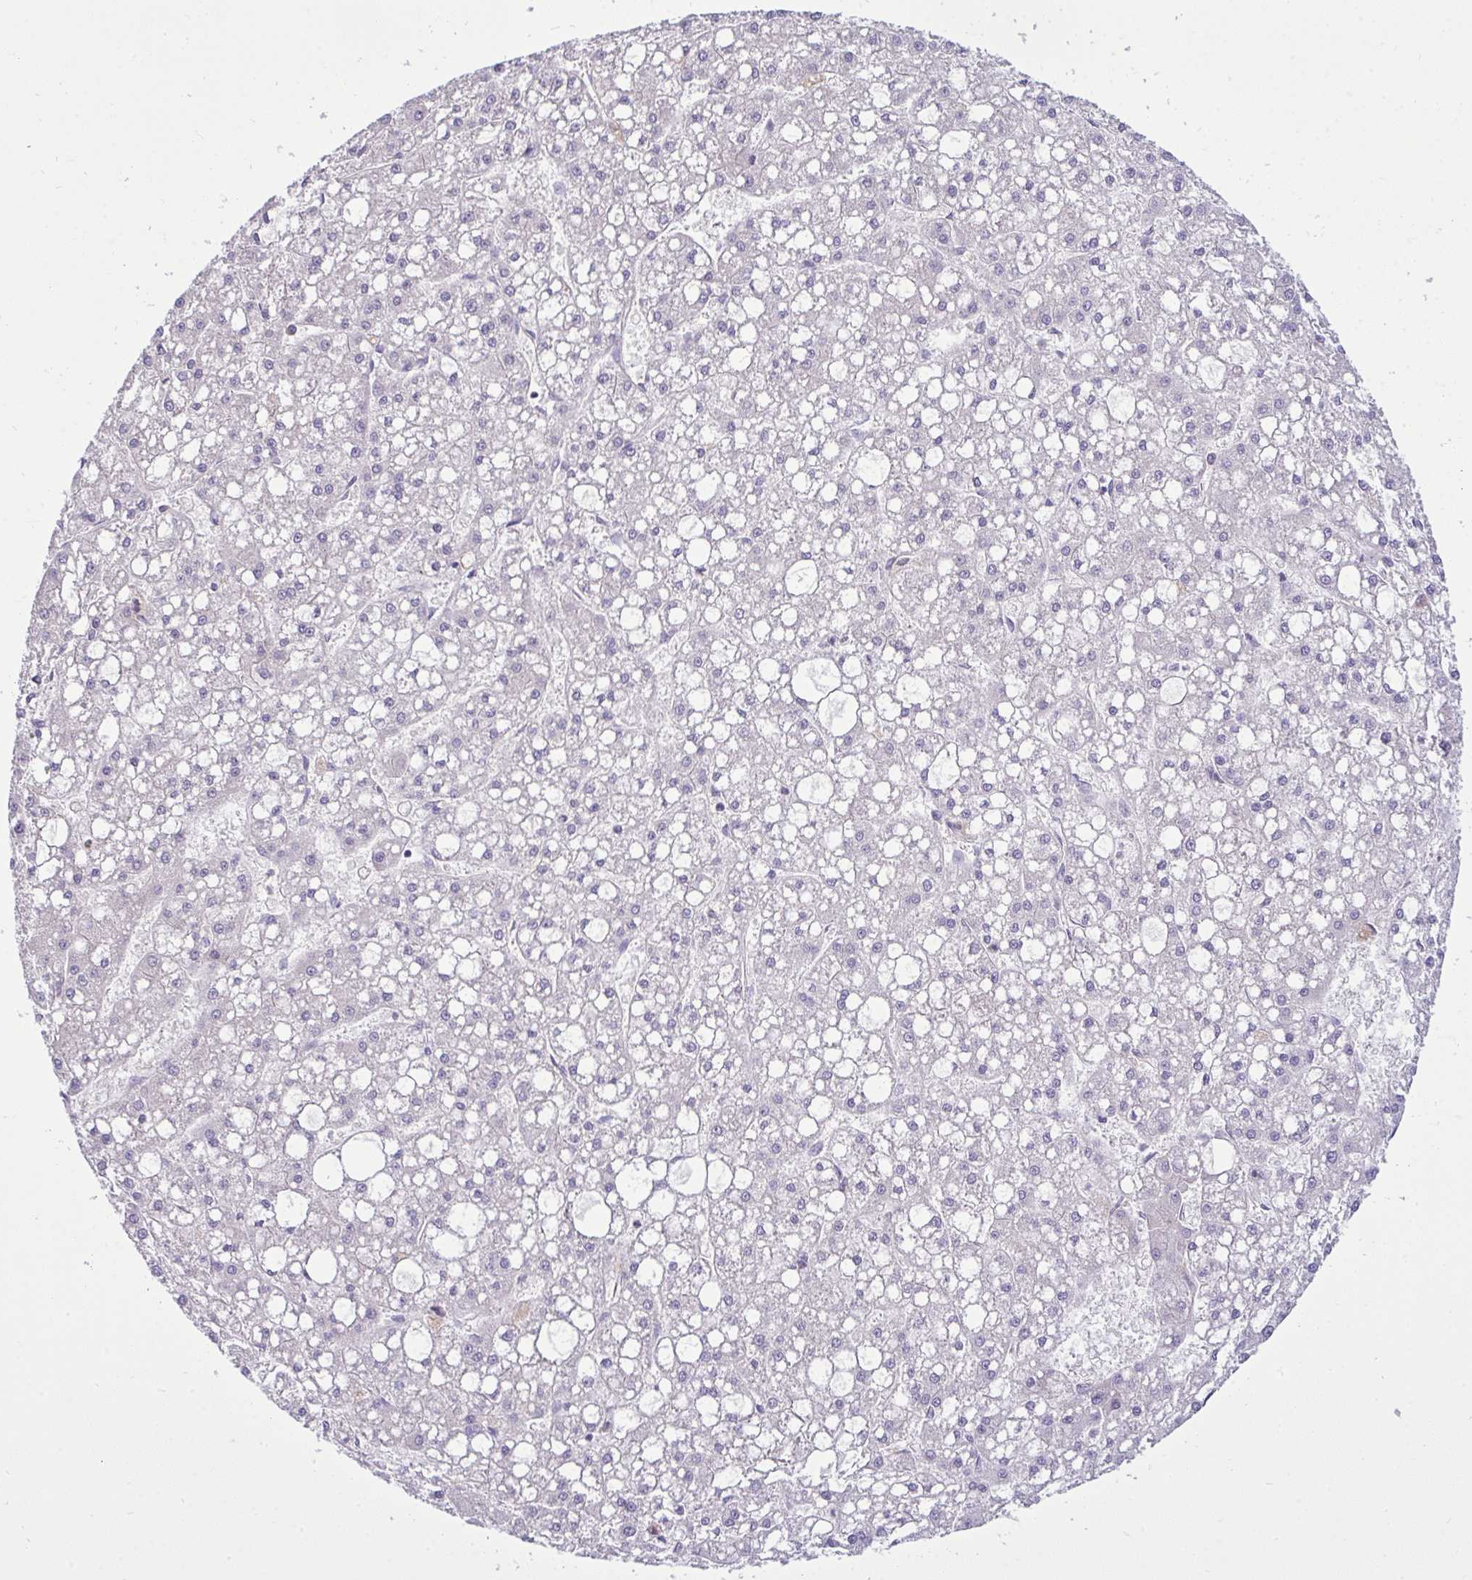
{"staining": {"intensity": "negative", "quantity": "none", "location": "none"}, "tissue": "liver cancer", "cell_type": "Tumor cells", "image_type": "cancer", "snomed": [{"axis": "morphology", "description": "Carcinoma, Hepatocellular, NOS"}, {"axis": "topography", "description": "Liver"}], "caption": "Human liver cancer (hepatocellular carcinoma) stained for a protein using immunohistochemistry demonstrates no staining in tumor cells.", "gene": "GRB14", "patient": {"sex": "male", "age": 67}}